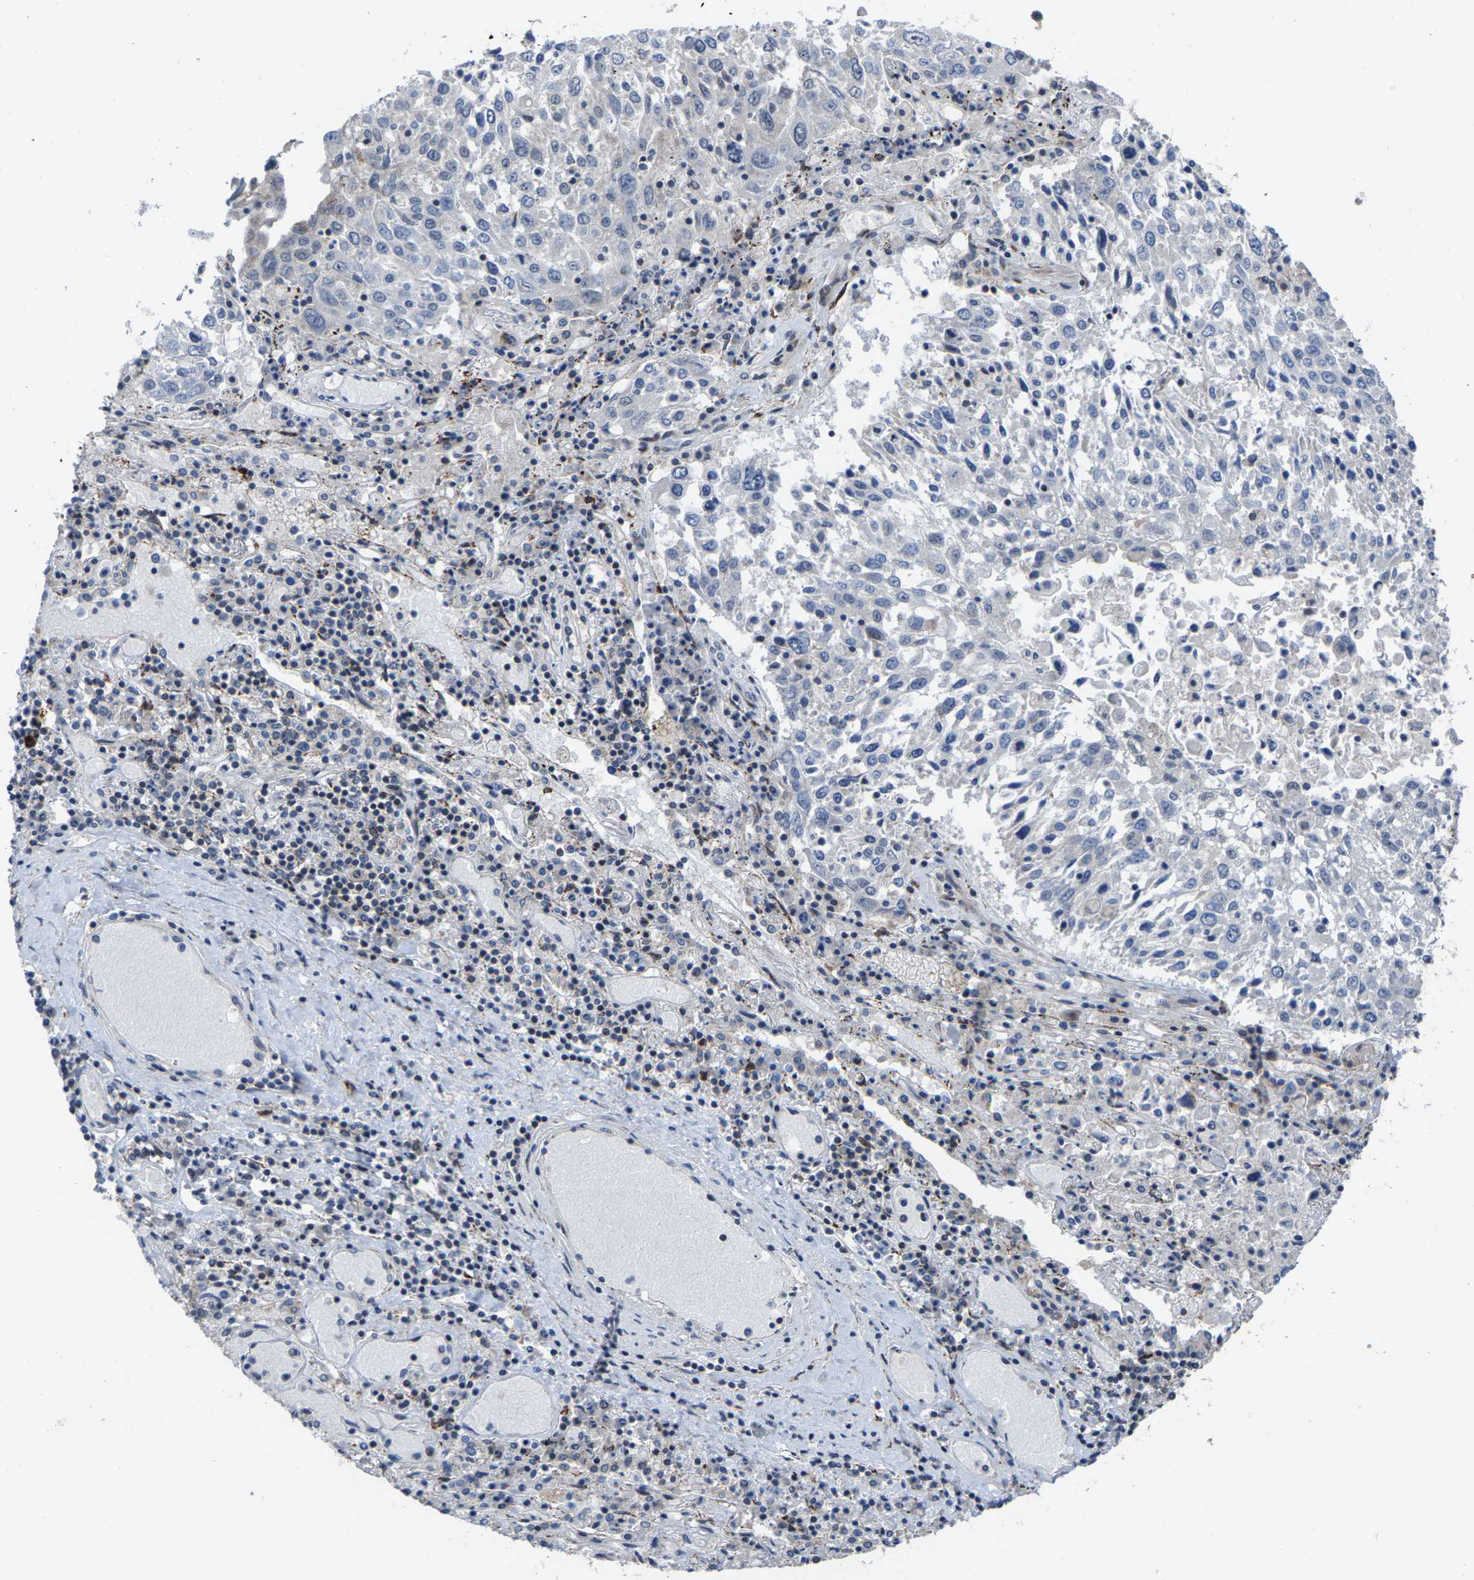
{"staining": {"intensity": "negative", "quantity": "none", "location": "none"}, "tissue": "lung cancer", "cell_type": "Tumor cells", "image_type": "cancer", "snomed": [{"axis": "morphology", "description": "Squamous cell carcinoma, NOS"}, {"axis": "topography", "description": "Lung"}], "caption": "Lung squamous cell carcinoma was stained to show a protein in brown. There is no significant expression in tumor cells. The staining was performed using DAB (3,3'-diaminobenzidine) to visualize the protein expression in brown, while the nuclei were stained in blue with hematoxylin (Magnification: 20x).", "gene": "TDRKH", "patient": {"sex": "male", "age": 65}}